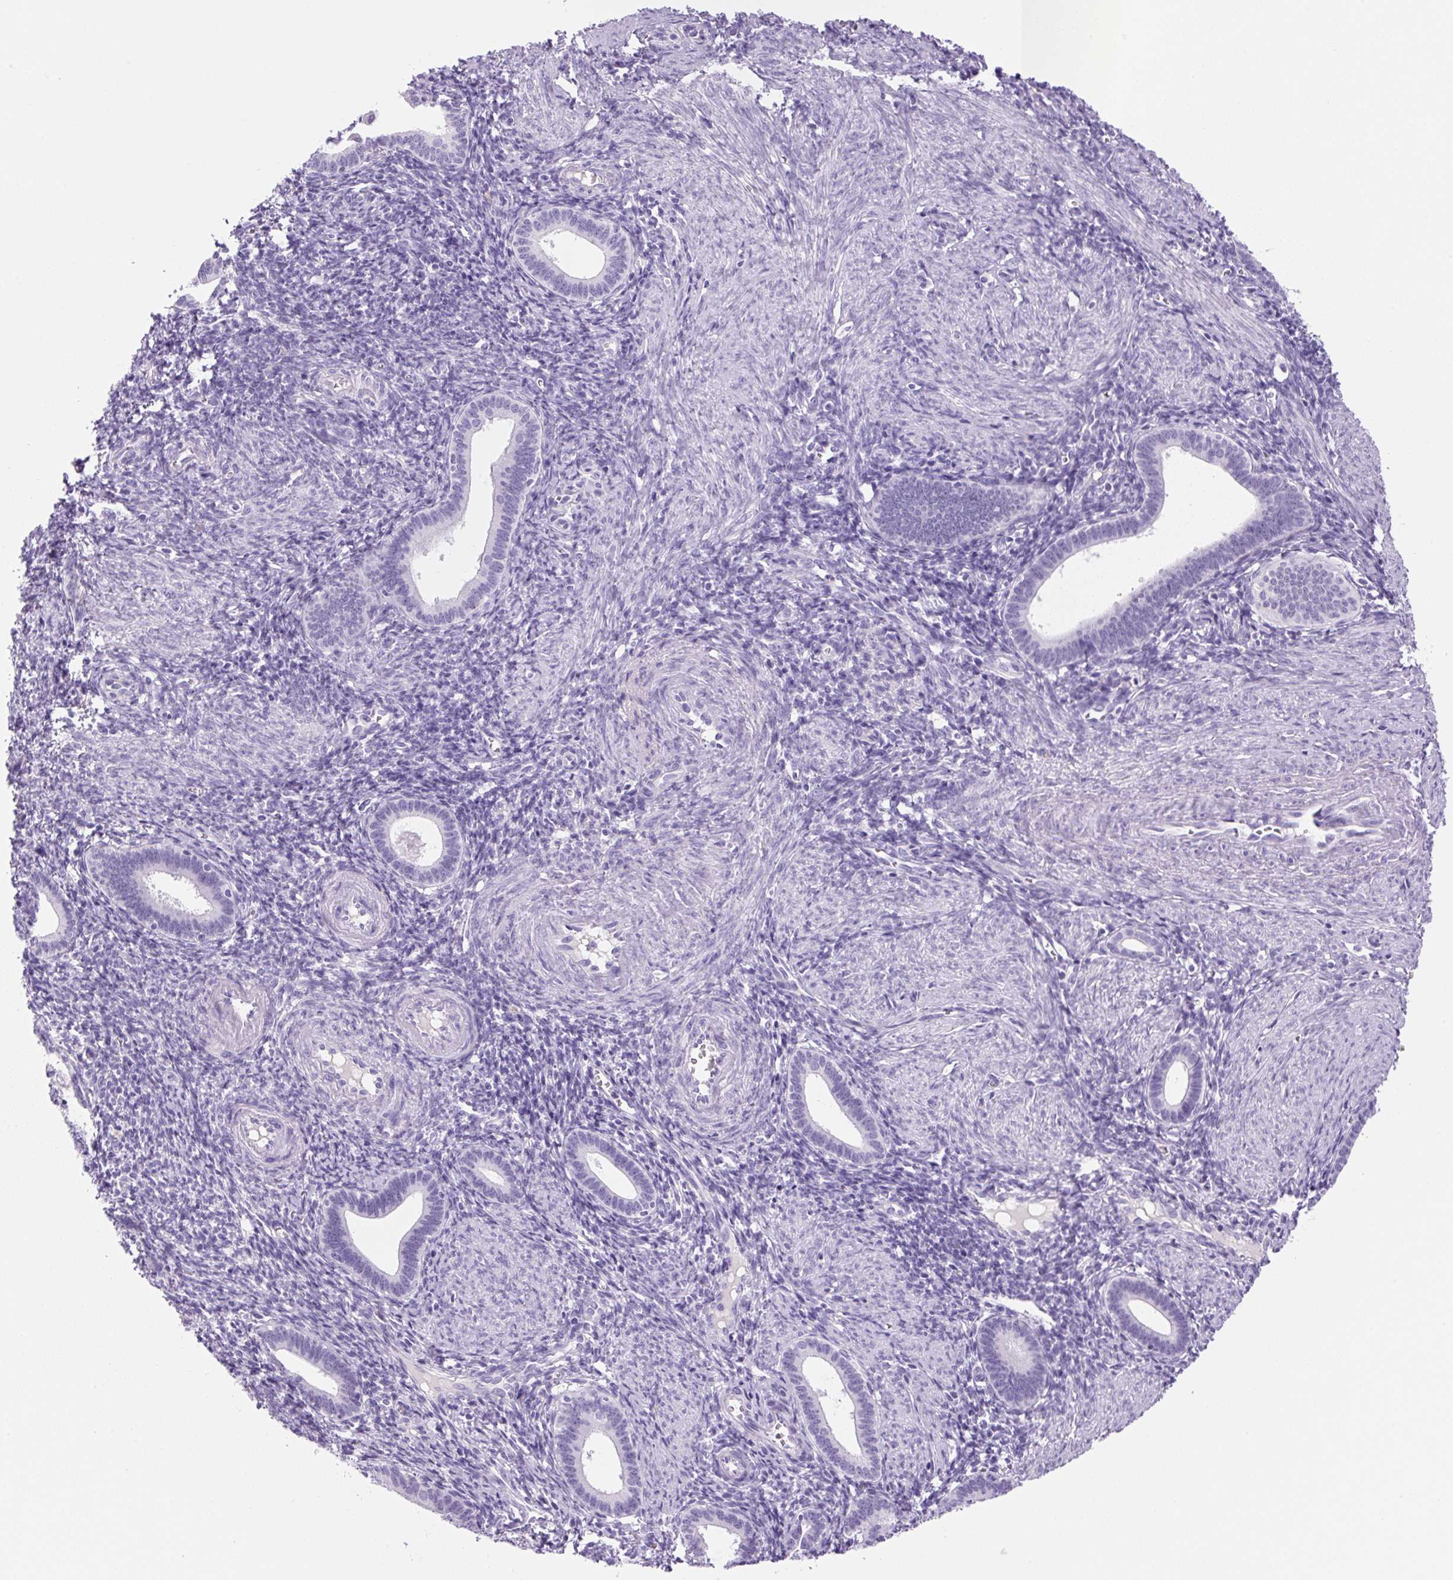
{"staining": {"intensity": "negative", "quantity": "none", "location": "none"}, "tissue": "endometrium", "cell_type": "Cells in endometrial stroma", "image_type": "normal", "snomed": [{"axis": "morphology", "description": "Normal tissue, NOS"}, {"axis": "topography", "description": "Endometrium"}], "caption": "Immunohistochemistry (IHC) of benign endometrium shows no staining in cells in endometrial stroma. (DAB immunohistochemistry (IHC), high magnification).", "gene": "PRRT1", "patient": {"sex": "female", "age": 41}}